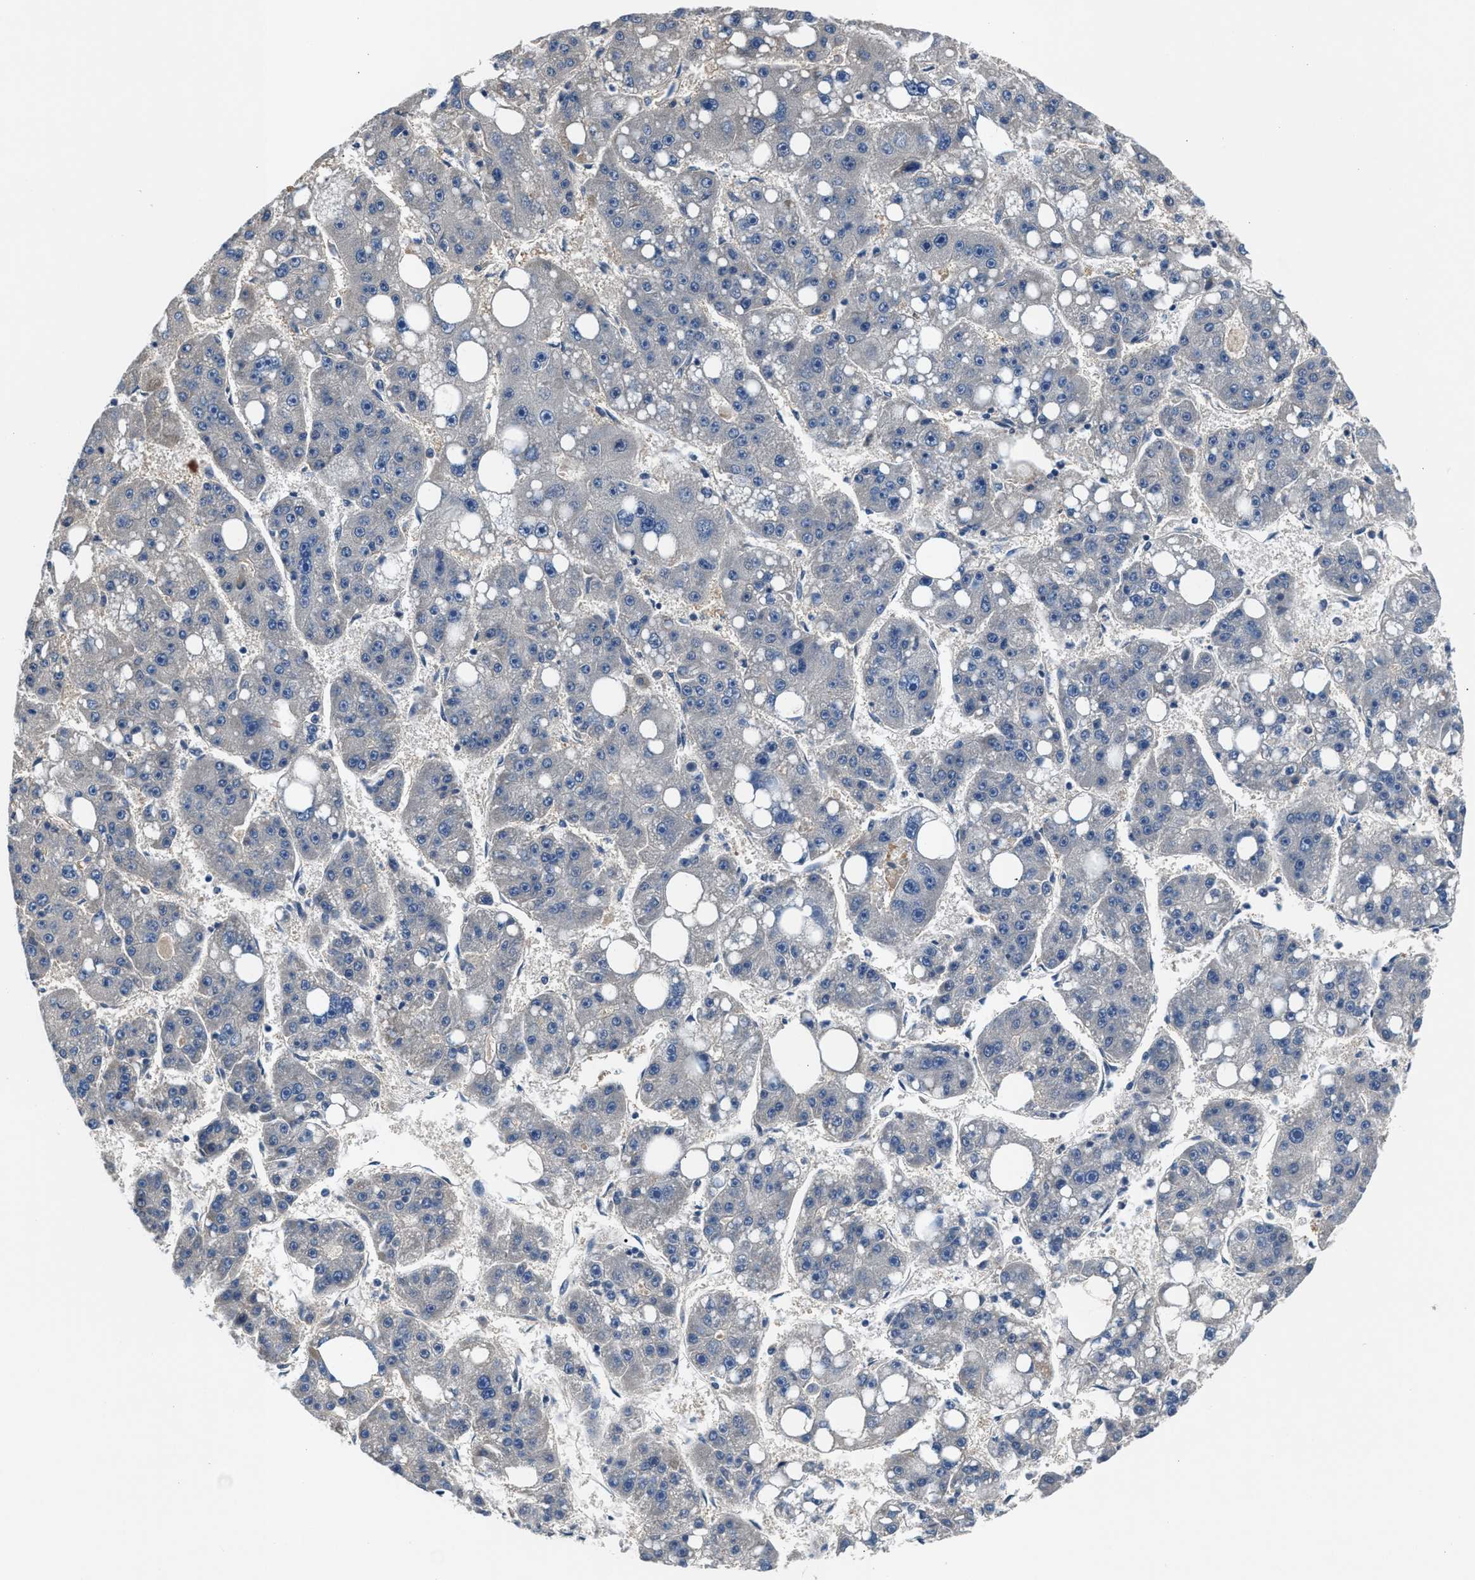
{"staining": {"intensity": "negative", "quantity": "none", "location": "none"}, "tissue": "liver cancer", "cell_type": "Tumor cells", "image_type": "cancer", "snomed": [{"axis": "morphology", "description": "Carcinoma, Hepatocellular, NOS"}, {"axis": "topography", "description": "Liver"}], "caption": "Immunohistochemical staining of human liver hepatocellular carcinoma reveals no significant staining in tumor cells.", "gene": "CDRT4", "patient": {"sex": "female", "age": 61}}